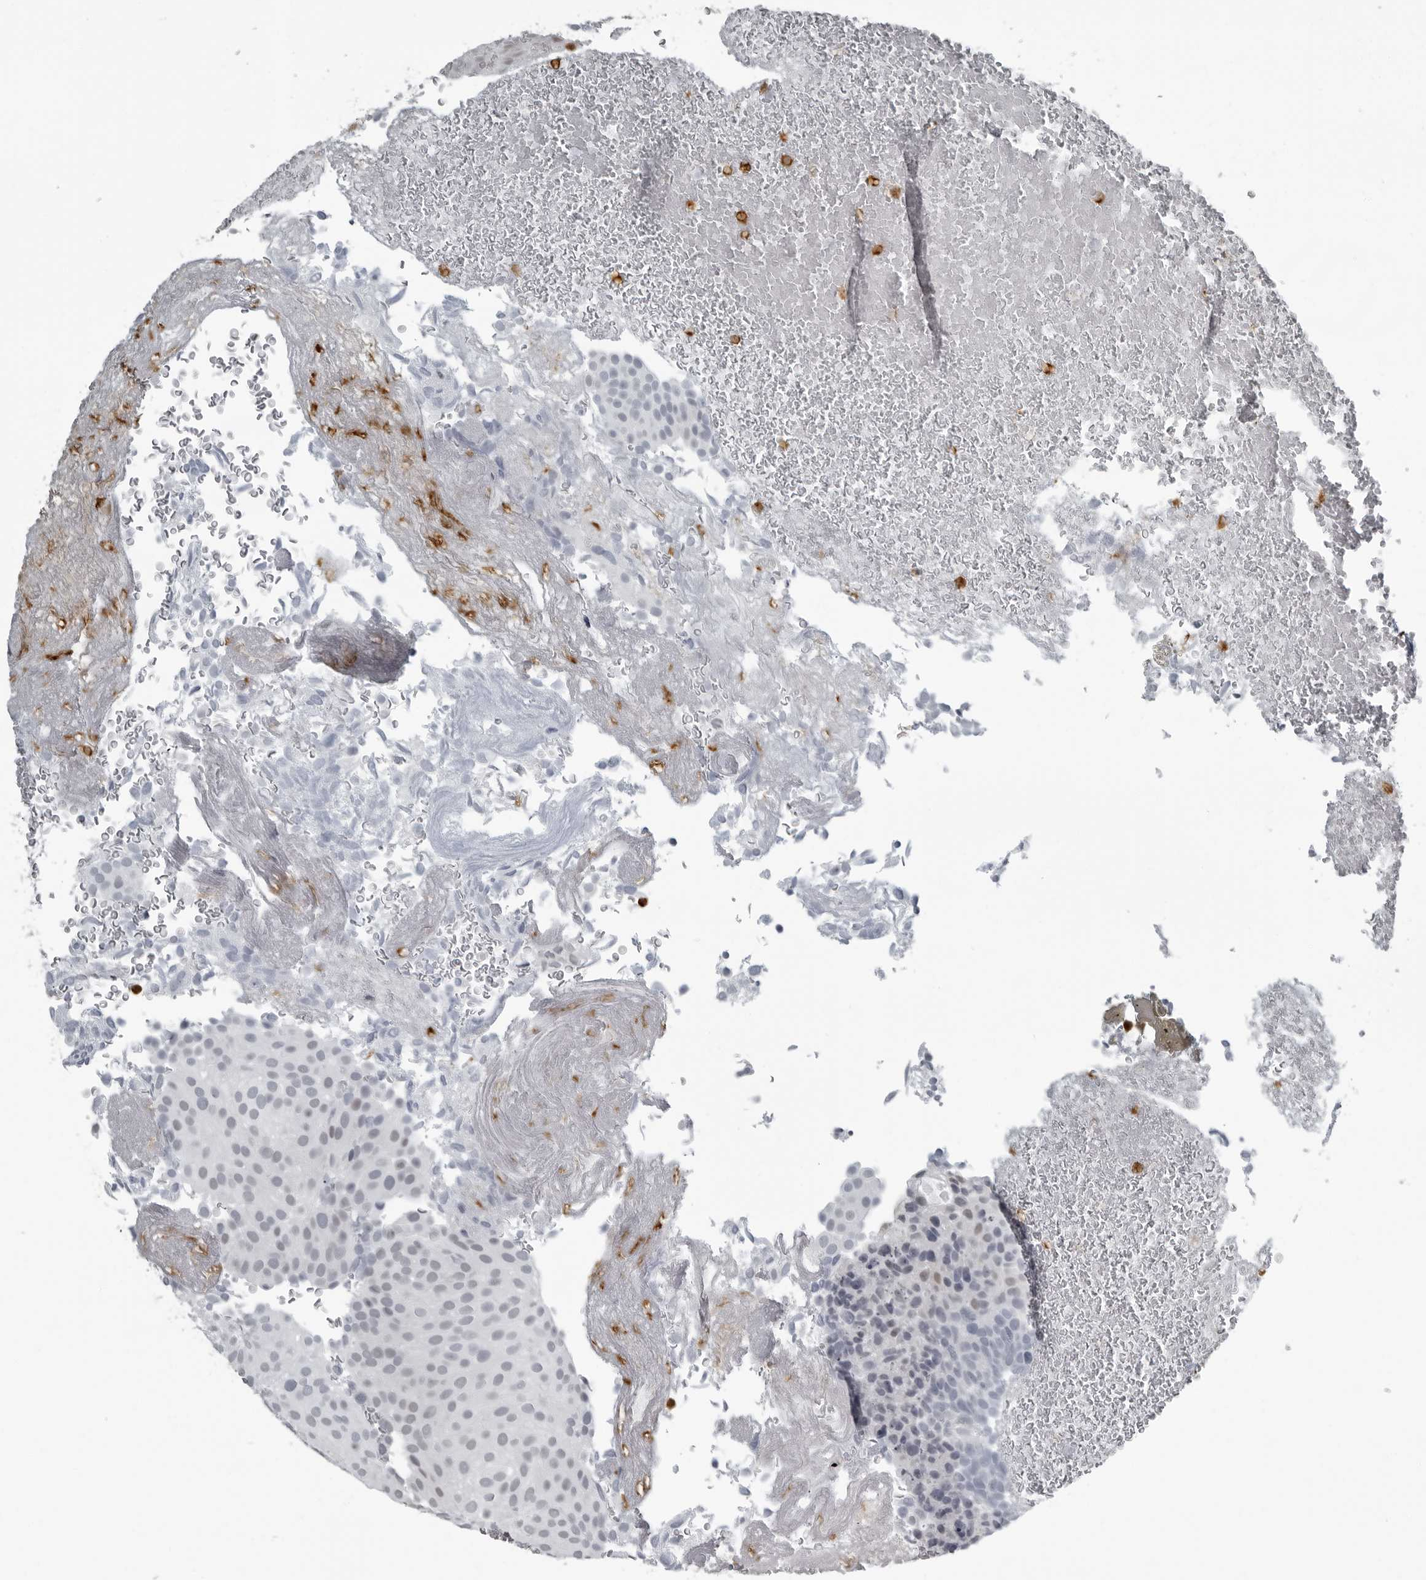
{"staining": {"intensity": "negative", "quantity": "none", "location": "none"}, "tissue": "urothelial cancer", "cell_type": "Tumor cells", "image_type": "cancer", "snomed": [{"axis": "morphology", "description": "Urothelial carcinoma, Low grade"}, {"axis": "topography", "description": "Urinary bladder"}], "caption": "A high-resolution image shows immunohistochemistry staining of urothelial carcinoma (low-grade), which demonstrates no significant staining in tumor cells. (DAB immunohistochemistry (IHC) with hematoxylin counter stain).", "gene": "RTCA", "patient": {"sex": "male", "age": 78}}